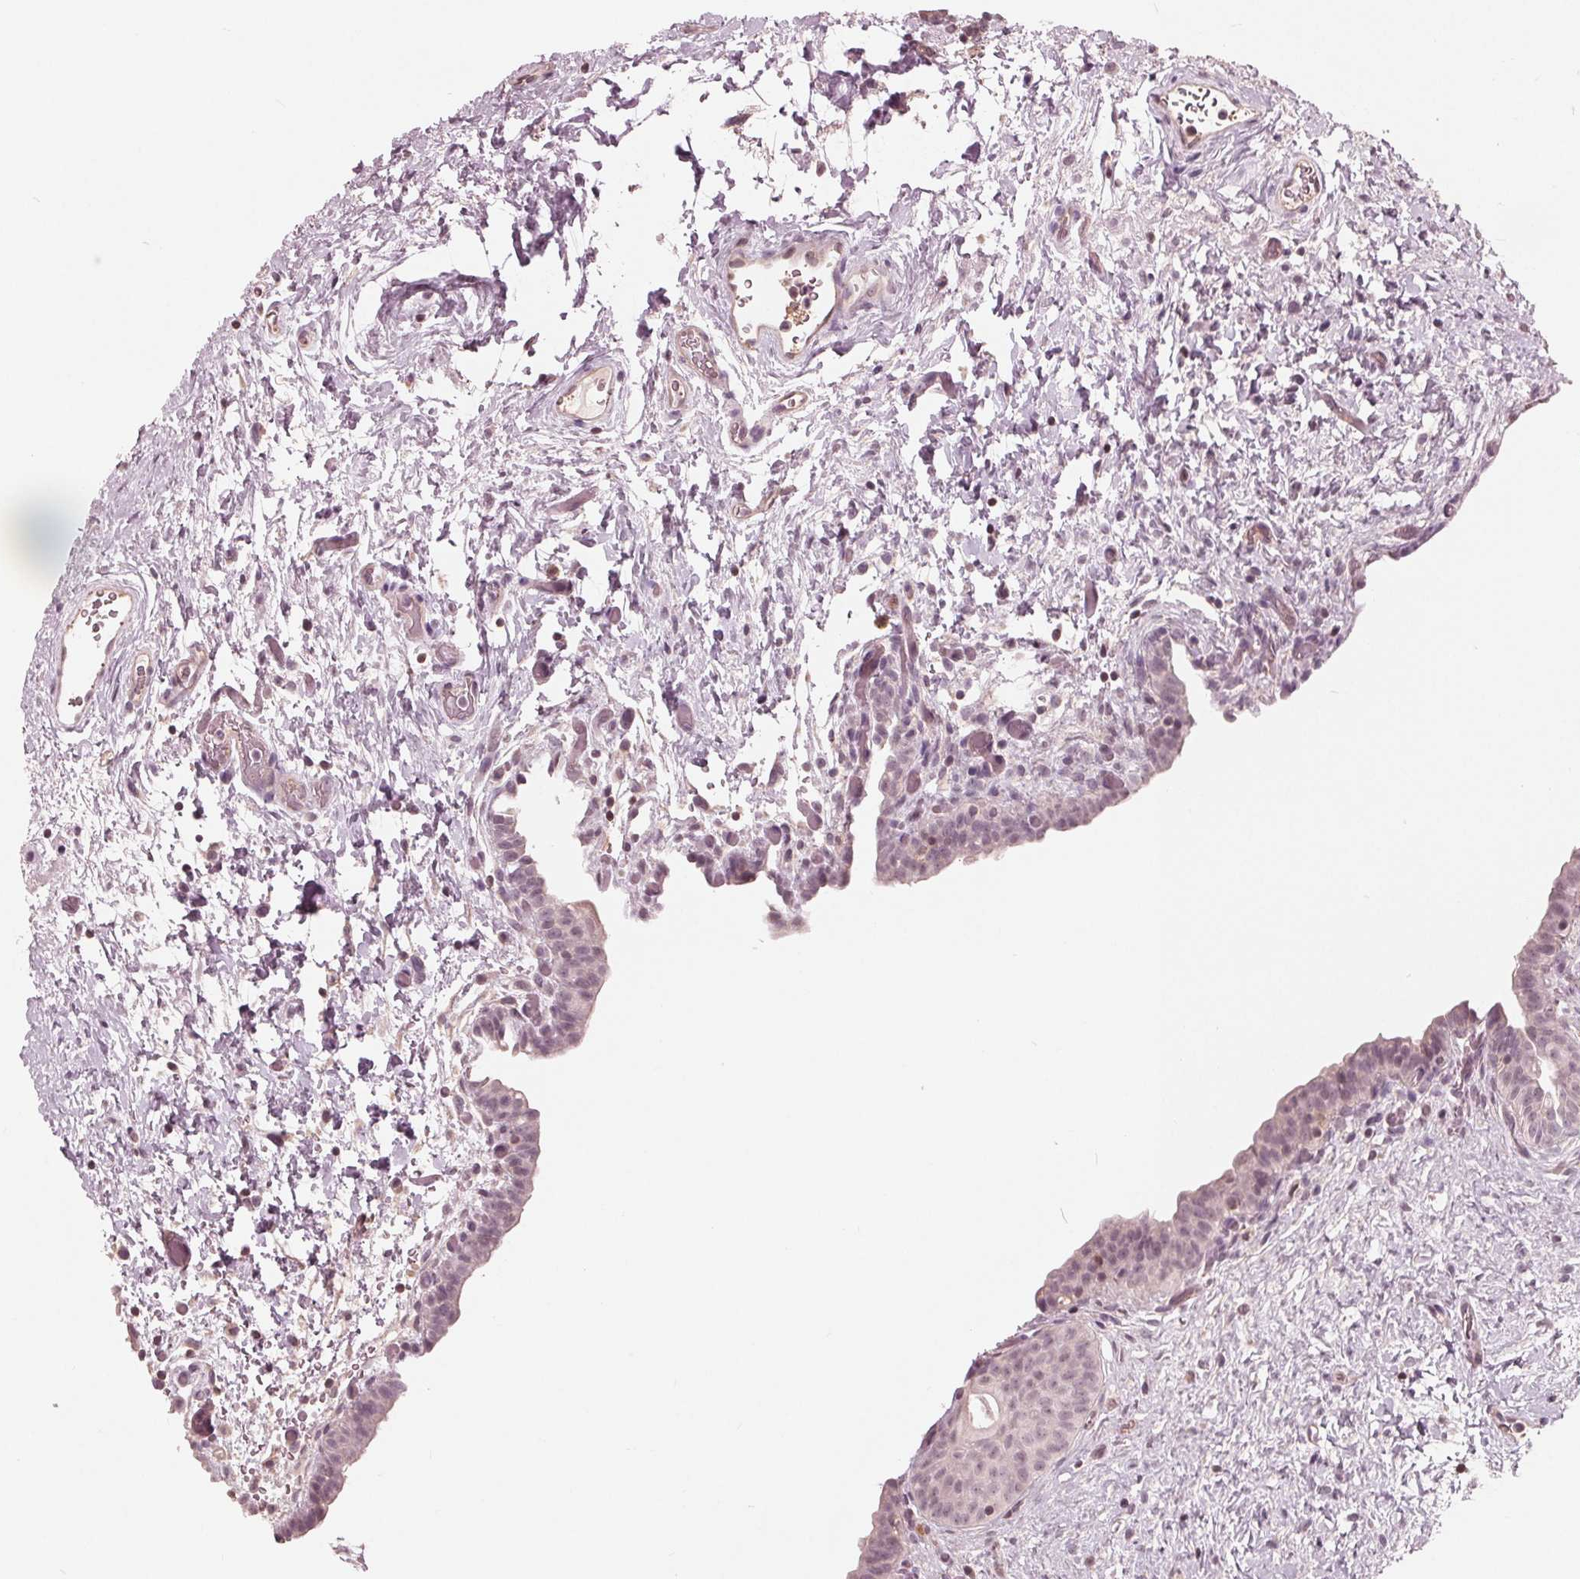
{"staining": {"intensity": "weak", "quantity": "<25%", "location": "nuclear"}, "tissue": "urinary bladder", "cell_type": "Urothelial cells", "image_type": "normal", "snomed": [{"axis": "morphology", "description": "Normal tissue, NOS"}, {"axis": "topography", "description": "Urinary bladder"}], "caption": "Immunohistochemistry micrograph of benign urinary bladder stained for a protein (brown), which reveals no positivity in urothelial cells.", "gene": "ING3", "patient": {"sex": "male", "age": 69}}